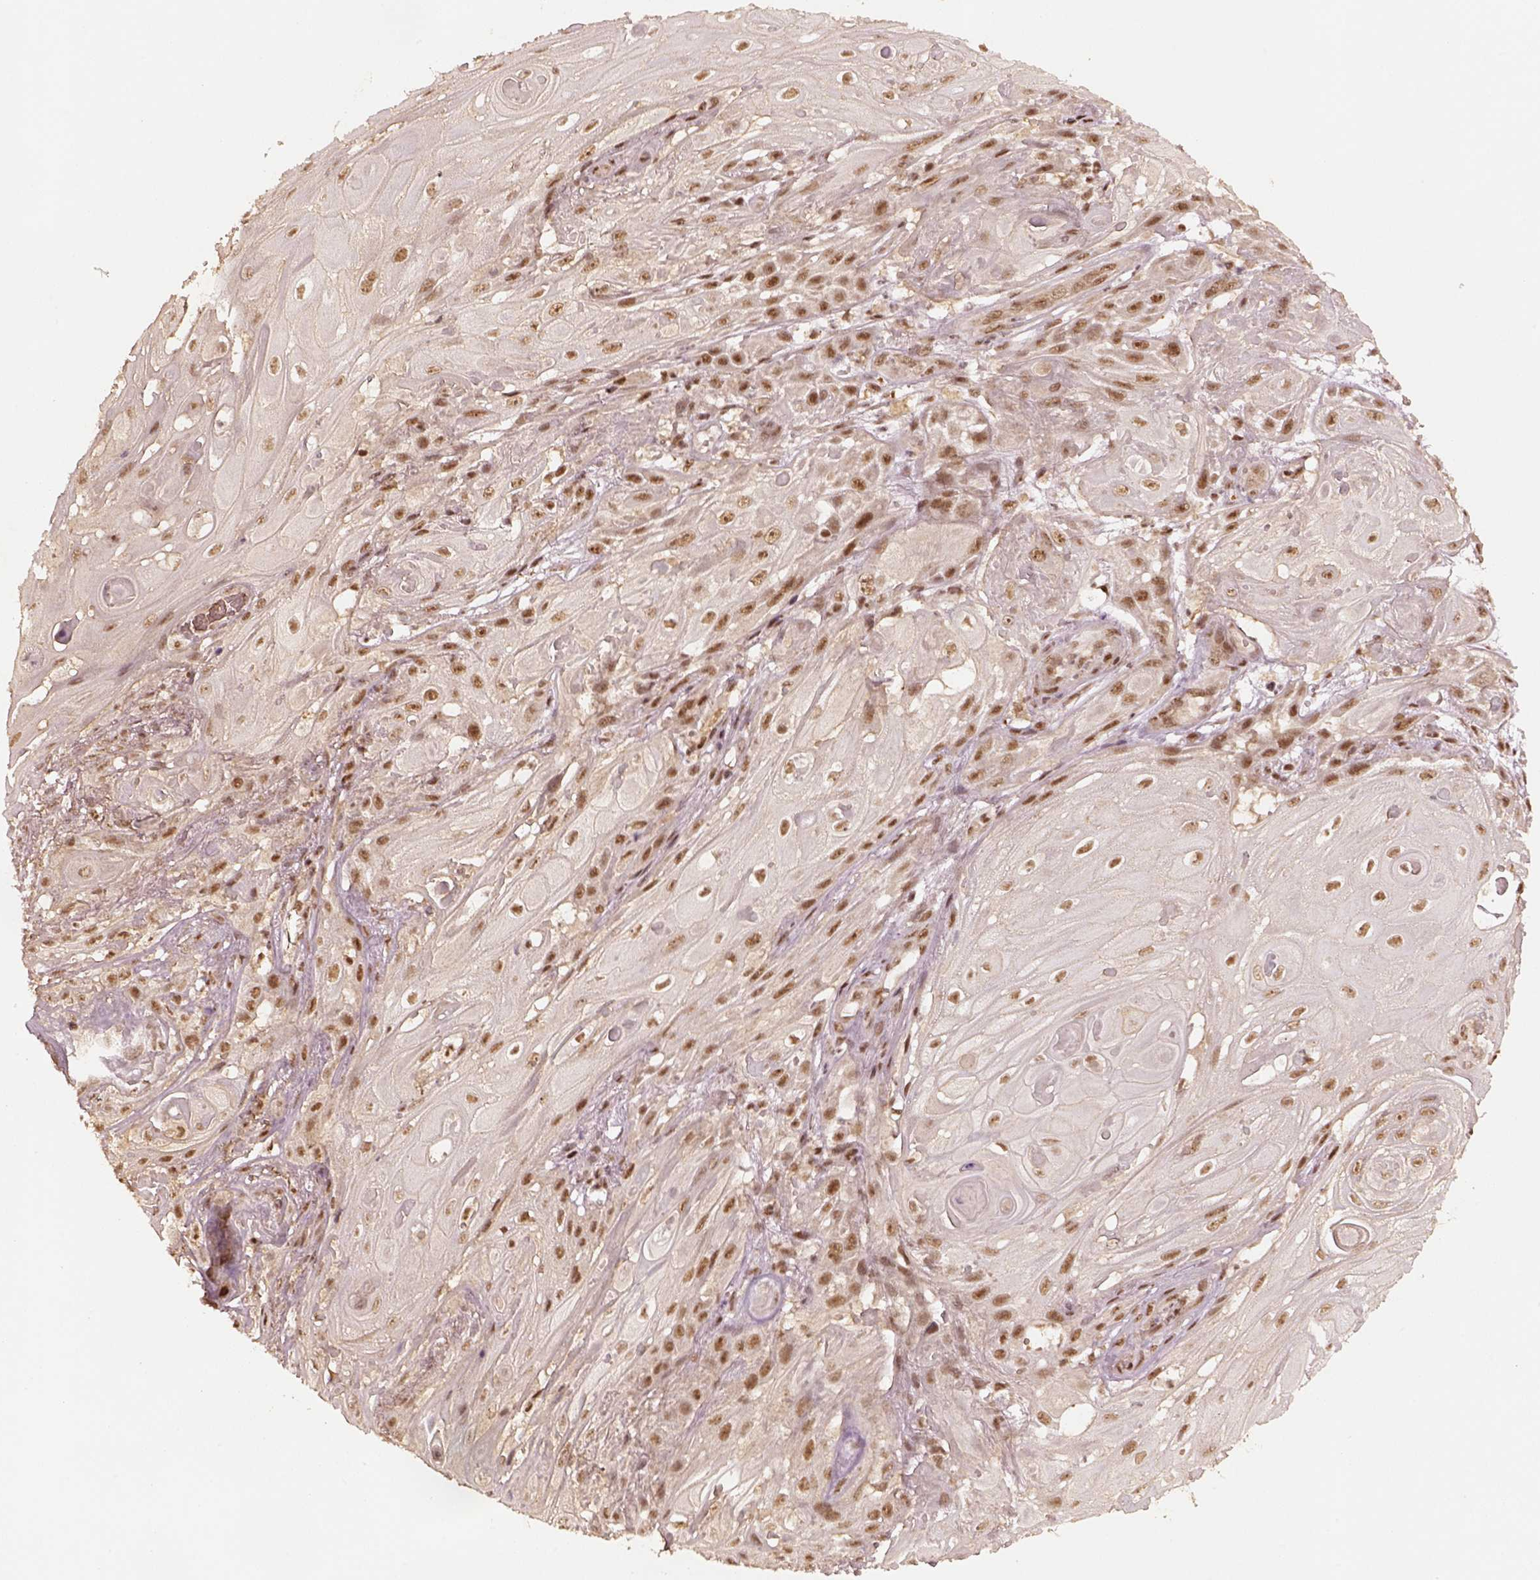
{"staining": {"intensity": "moderate", "quantity": ">75%", "location": "nuclear"}, "tissue": "skin cancer", "cell_type": "Tumor cells", "image_type": "cancer", "snomed": [{"axis": "morphology", "description": "Squamous cell carcinoma, NOS"}, {"axis": "topography", "description": "Skin"}], "caption": "Immunohistochemical staining of human skin cancer (squamous cell carcinoma) demonstrates medium levels of moderate nuclear positivity in about >75% of tumor cells.", "gene": "BRD9", "patient": {"sex": "male", "age": 62}}